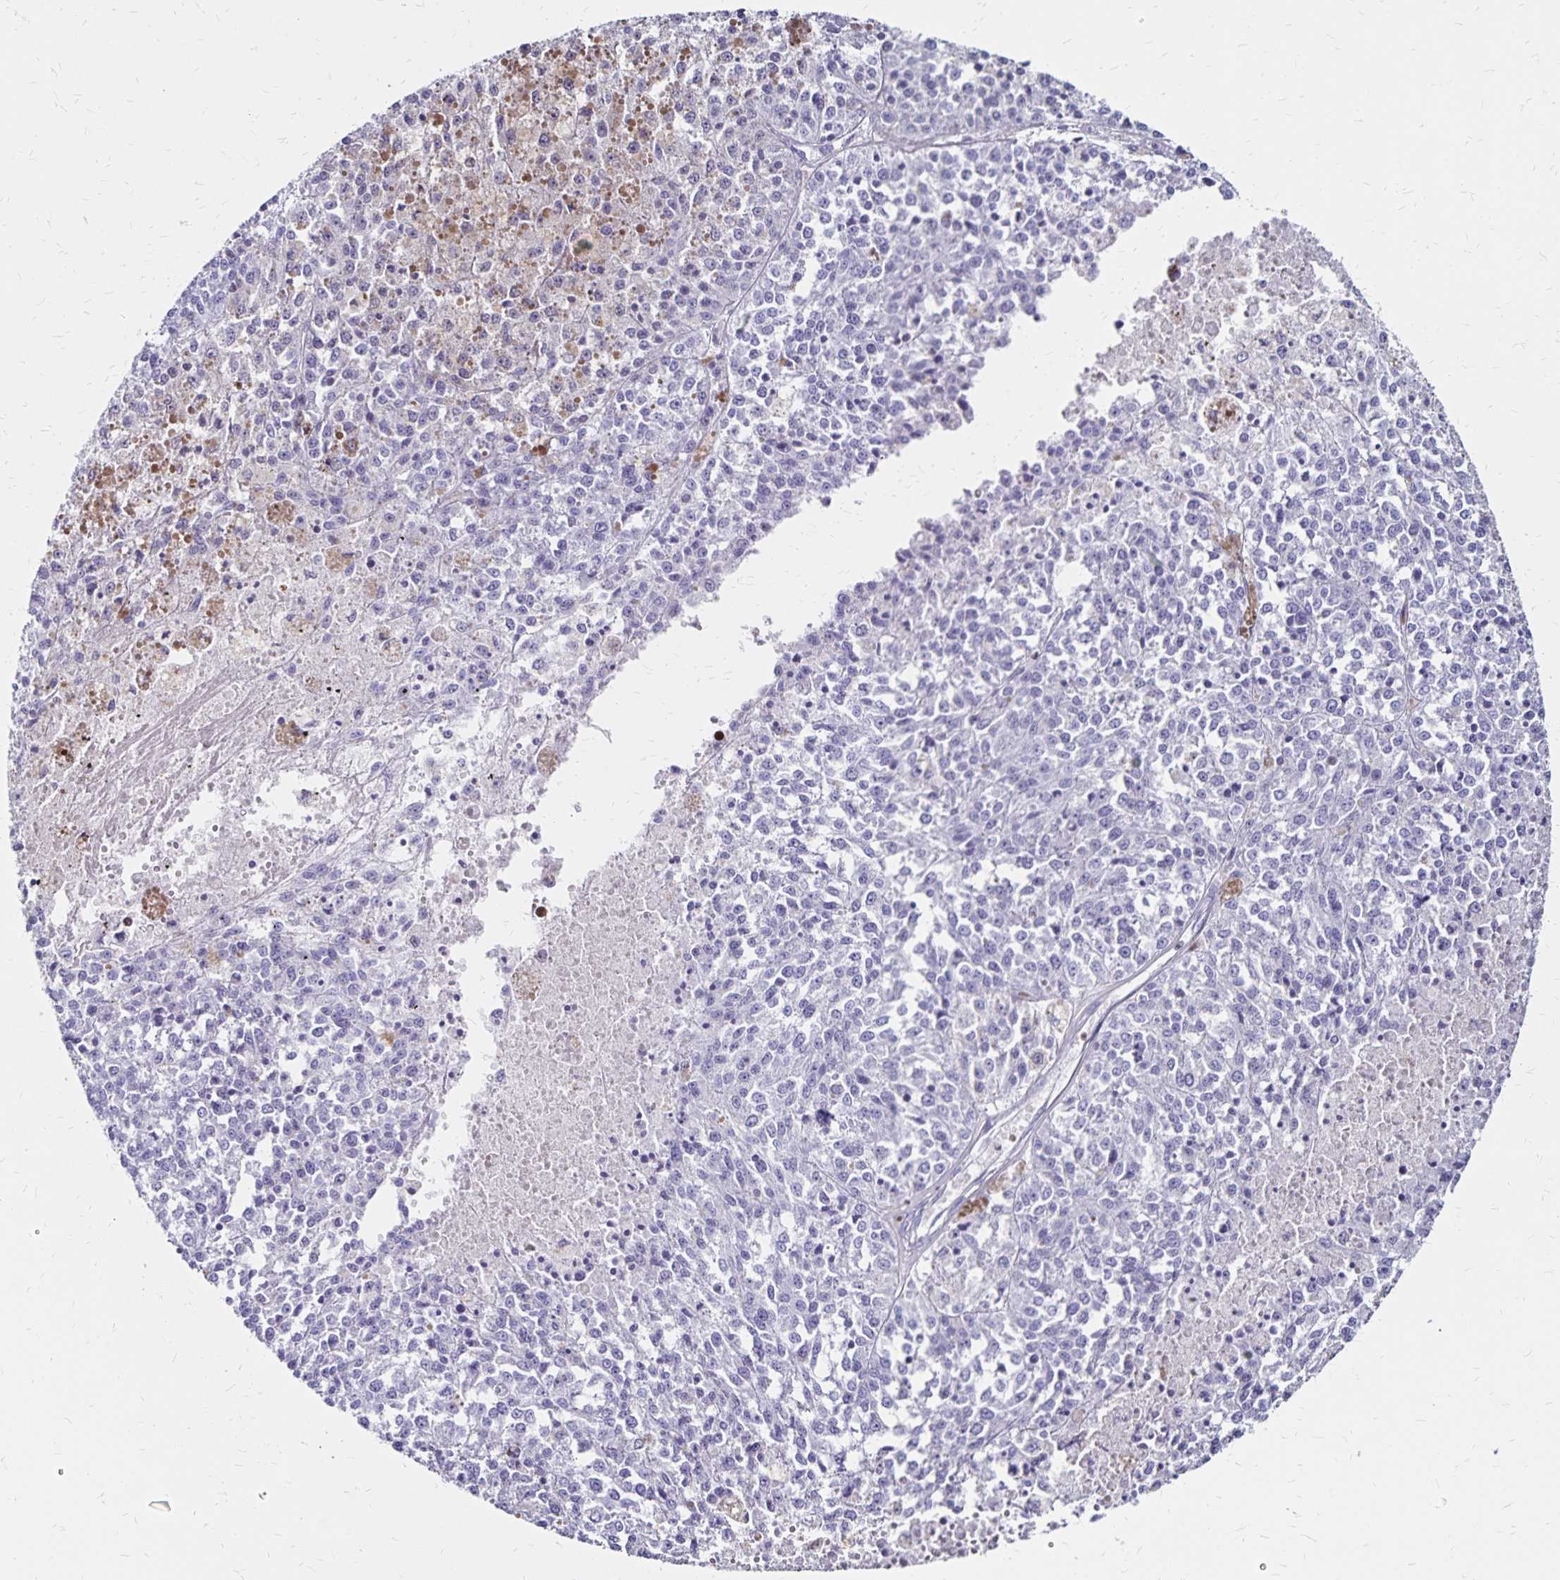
{"staining": {"intensity": "negative", "quantity": "none", "location": "none"}, "tissue": "melanoma", "cell_type": "Tumor cells", "image_type": "cancer", "snomed": [{"axis": "morphology", "description": "Malignant melanoma, Metastatic site"}, {"axis": "topography", "description": "Lymph node"}], "caption": "The micrograph displays no significant expression in tumor cells of melanoma.", "gene": "IKZF1", "patient": {"sex": "female", "age": 64}}